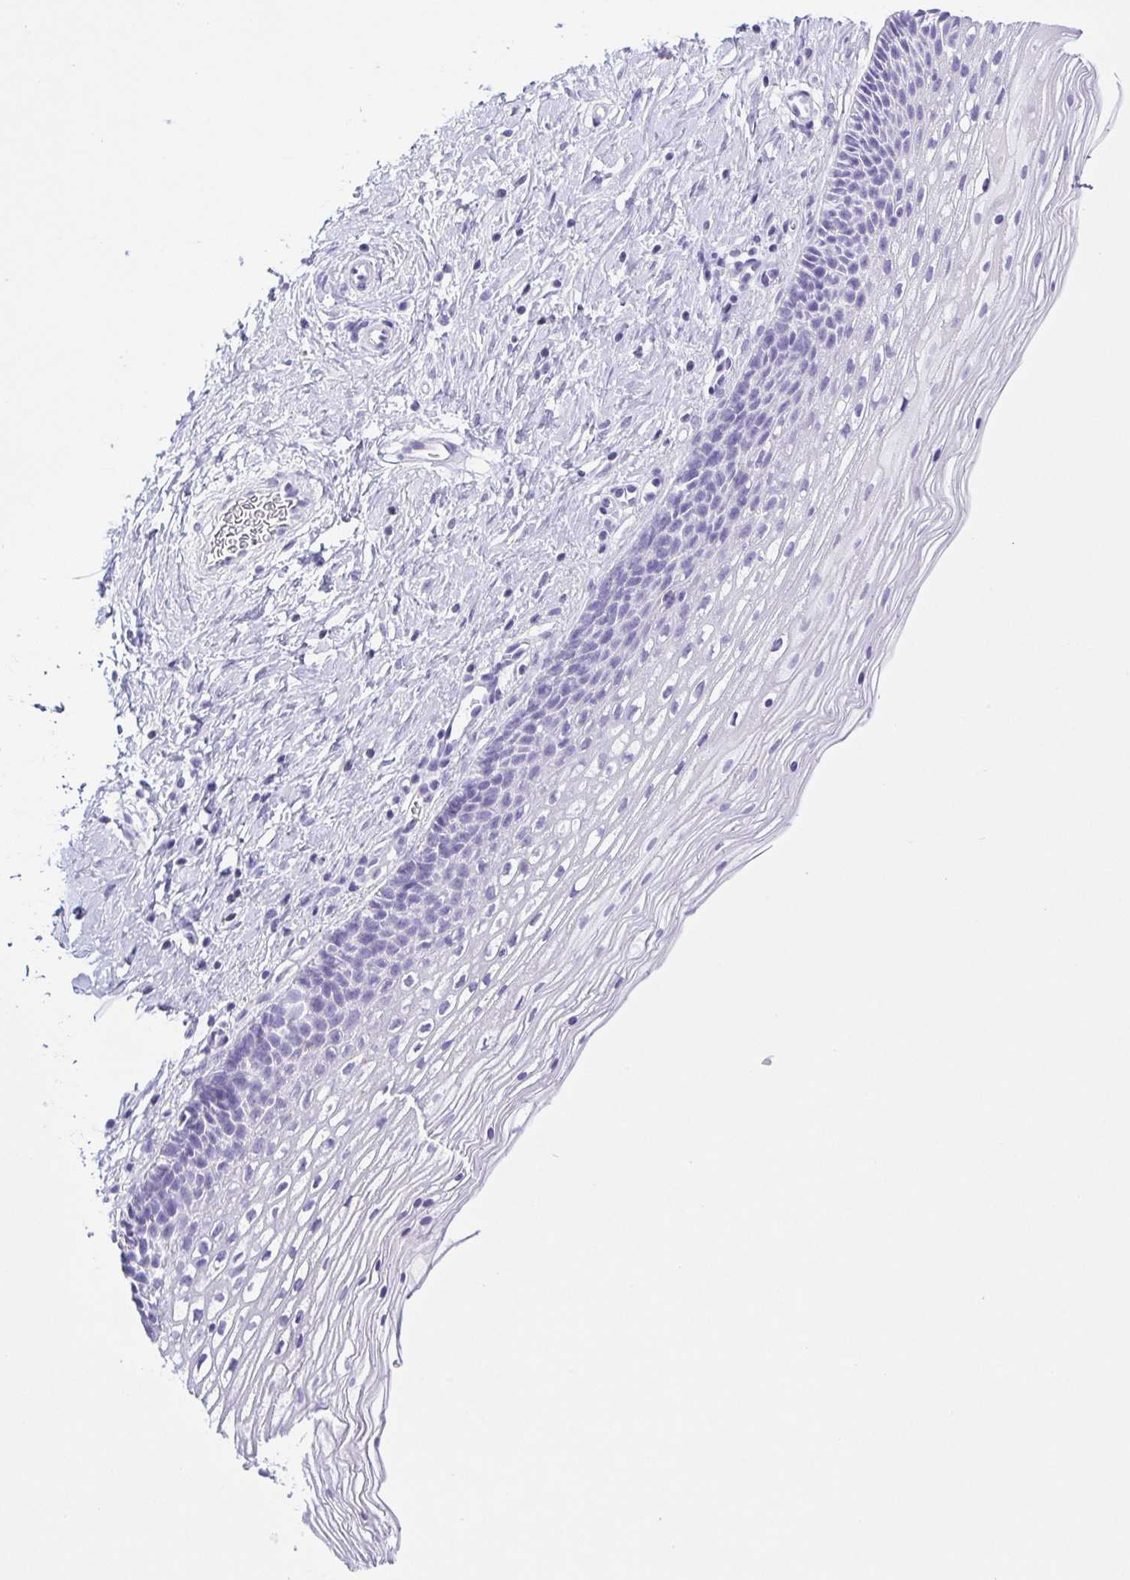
{"staining": {"intensity": "negative", "quantity": "none", "location": "none"}, "tissue": "cervix", "cell_type": "Glandular cells", "image_type": "normal", "snomed": [{"axis": "morphology", "description": "Normal tissue, NOS"}, {"axis": "topography", "description": "Cervix"}], "caption": "IHC image of normal cervix stained for a protein (brown), which exhibits no staining in glandular cells.", "gene": "SYNPR", "patient": {"sex": "female", "age": 34}}